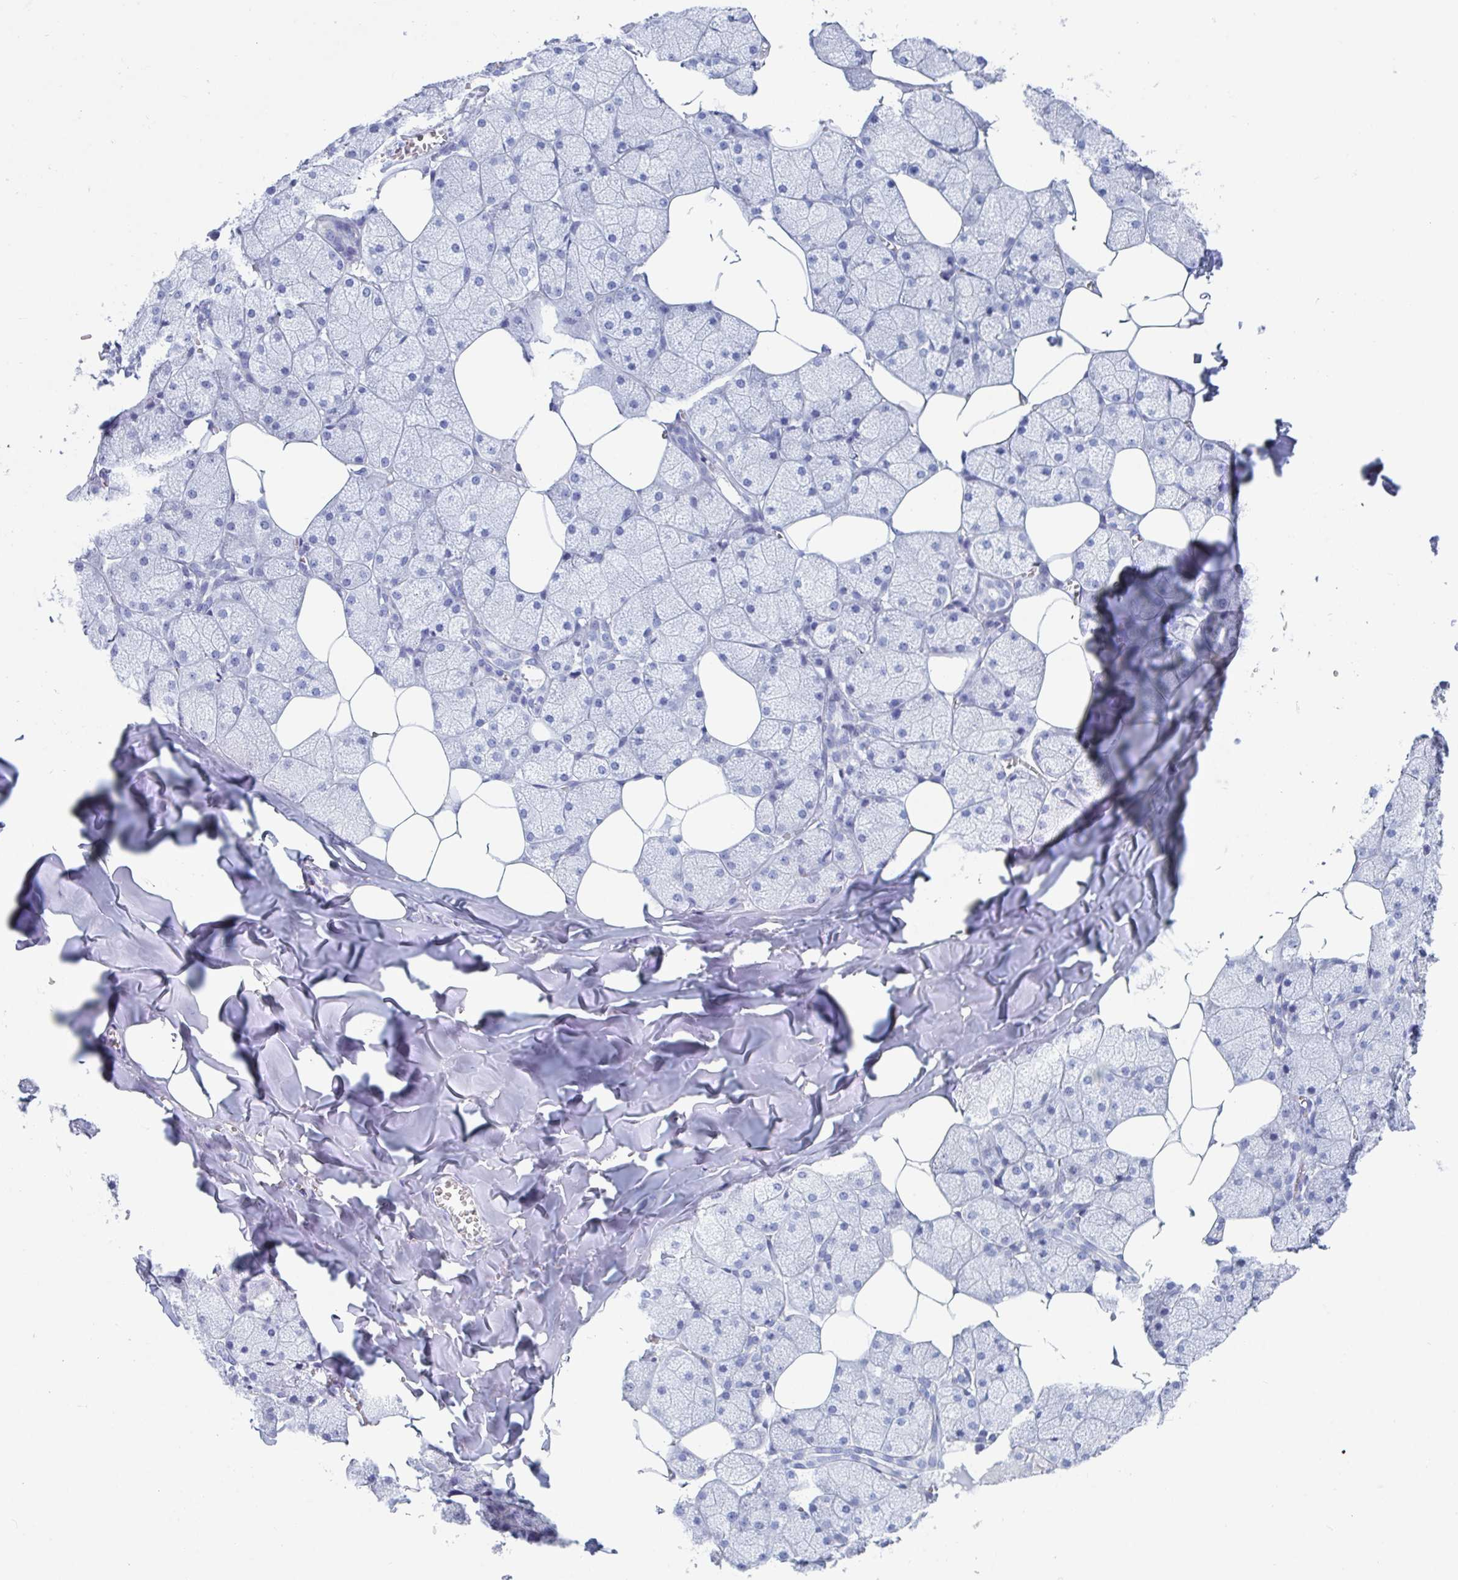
{"staining": {"intensity": "negative", "quantity": "none", "location": "none"}, "tissue": "salivary gland", "cell_type": "Glandular cells", "image_type": "normal", "snomed": [{"axis": "morphology", "description": "Normal tissue, NOS"}, {"axis": "topography", "description": "Salivary gland"}, {"axis": "topography", "description": "Peripheral nerve tissue"}], "caption": "Glandular cells are negative for brown protein staining in unremarkable salivary gland. (DAB immunohistochemistry (IHC), high magnification).", "gene": "DPEP3", "patient": {"sex": "male", "age": 38}}